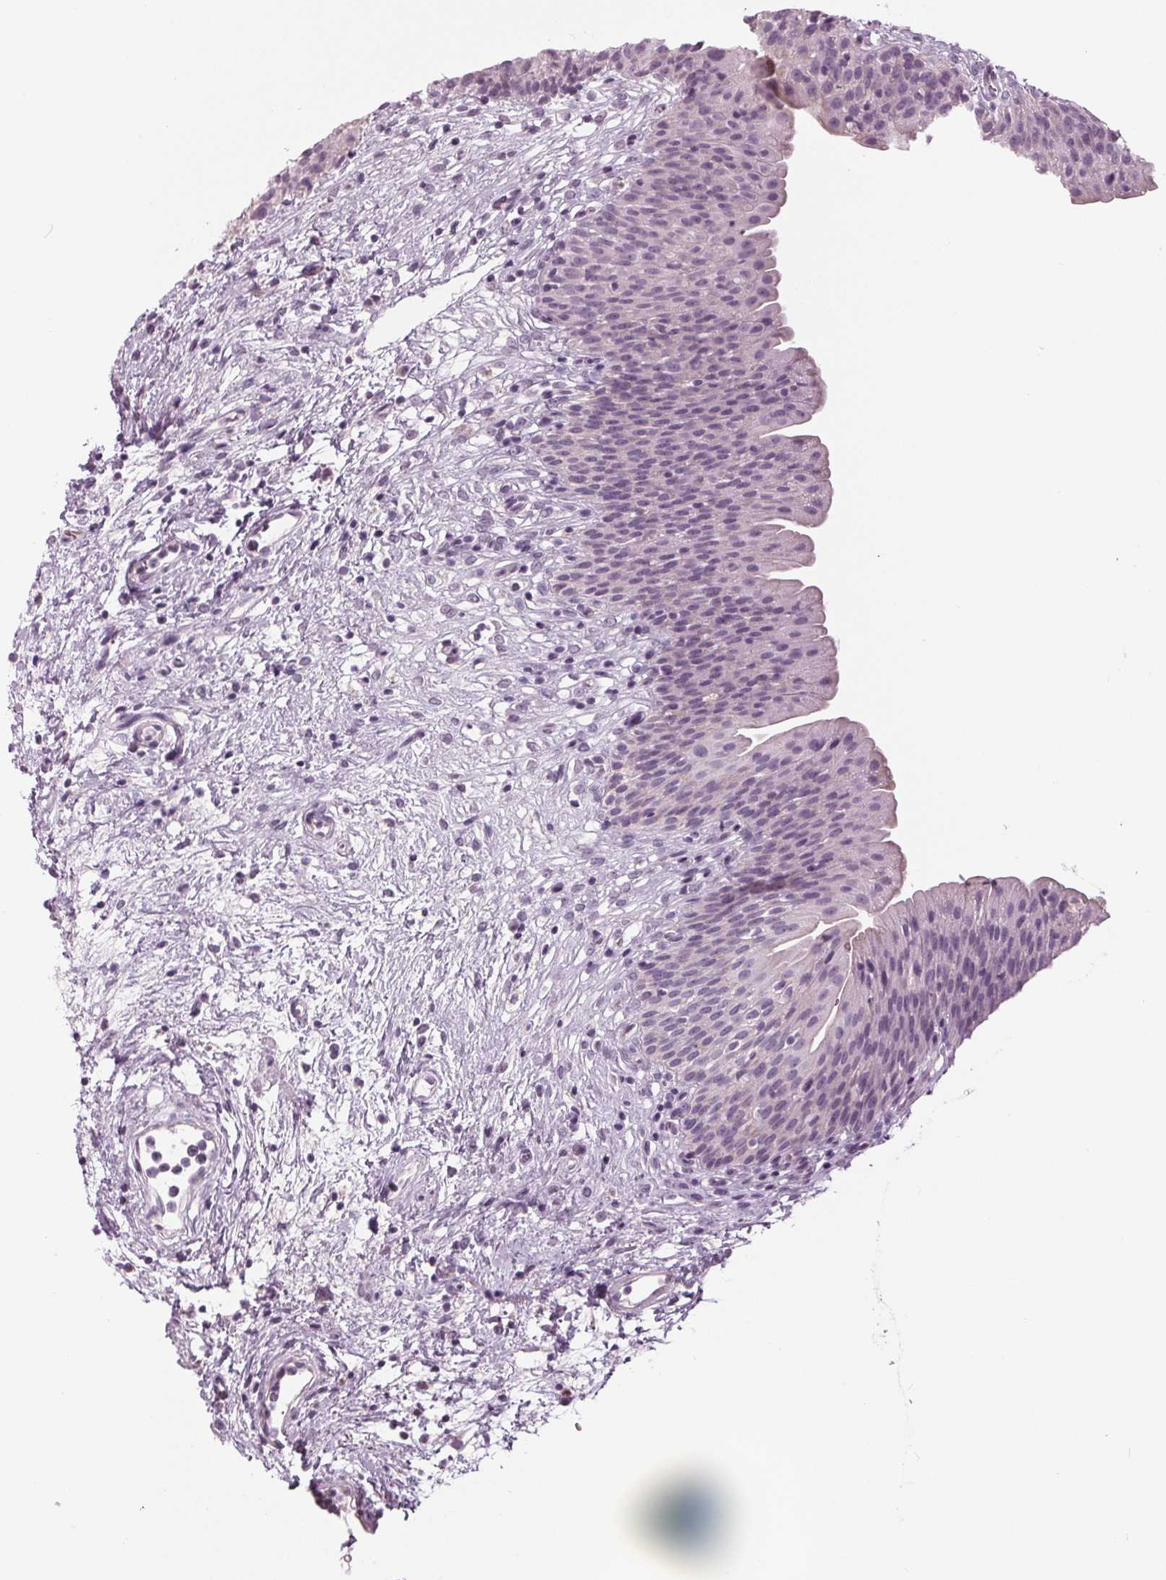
{"staining": {"intensity": "negative", "quantity": "none", "location": "none"}, "tissue": "urinary bladder", "cell_type": "Urothelial cells", "image_type": "normal", "snomed": [{"axis": "morphology", "description": "Normal tissue, NOS"}, {"axis": "topography", "description": "Urinary bladder"}], "caption": "There is no significant positivity in urothelial cells of urinary bladder. (DAB (3,3'-diaminobenzidine) immunohistochemistry (IHC), high magnification).", "gene": "SAMD4A", "patient": {"sex": "male", "age": 76}}